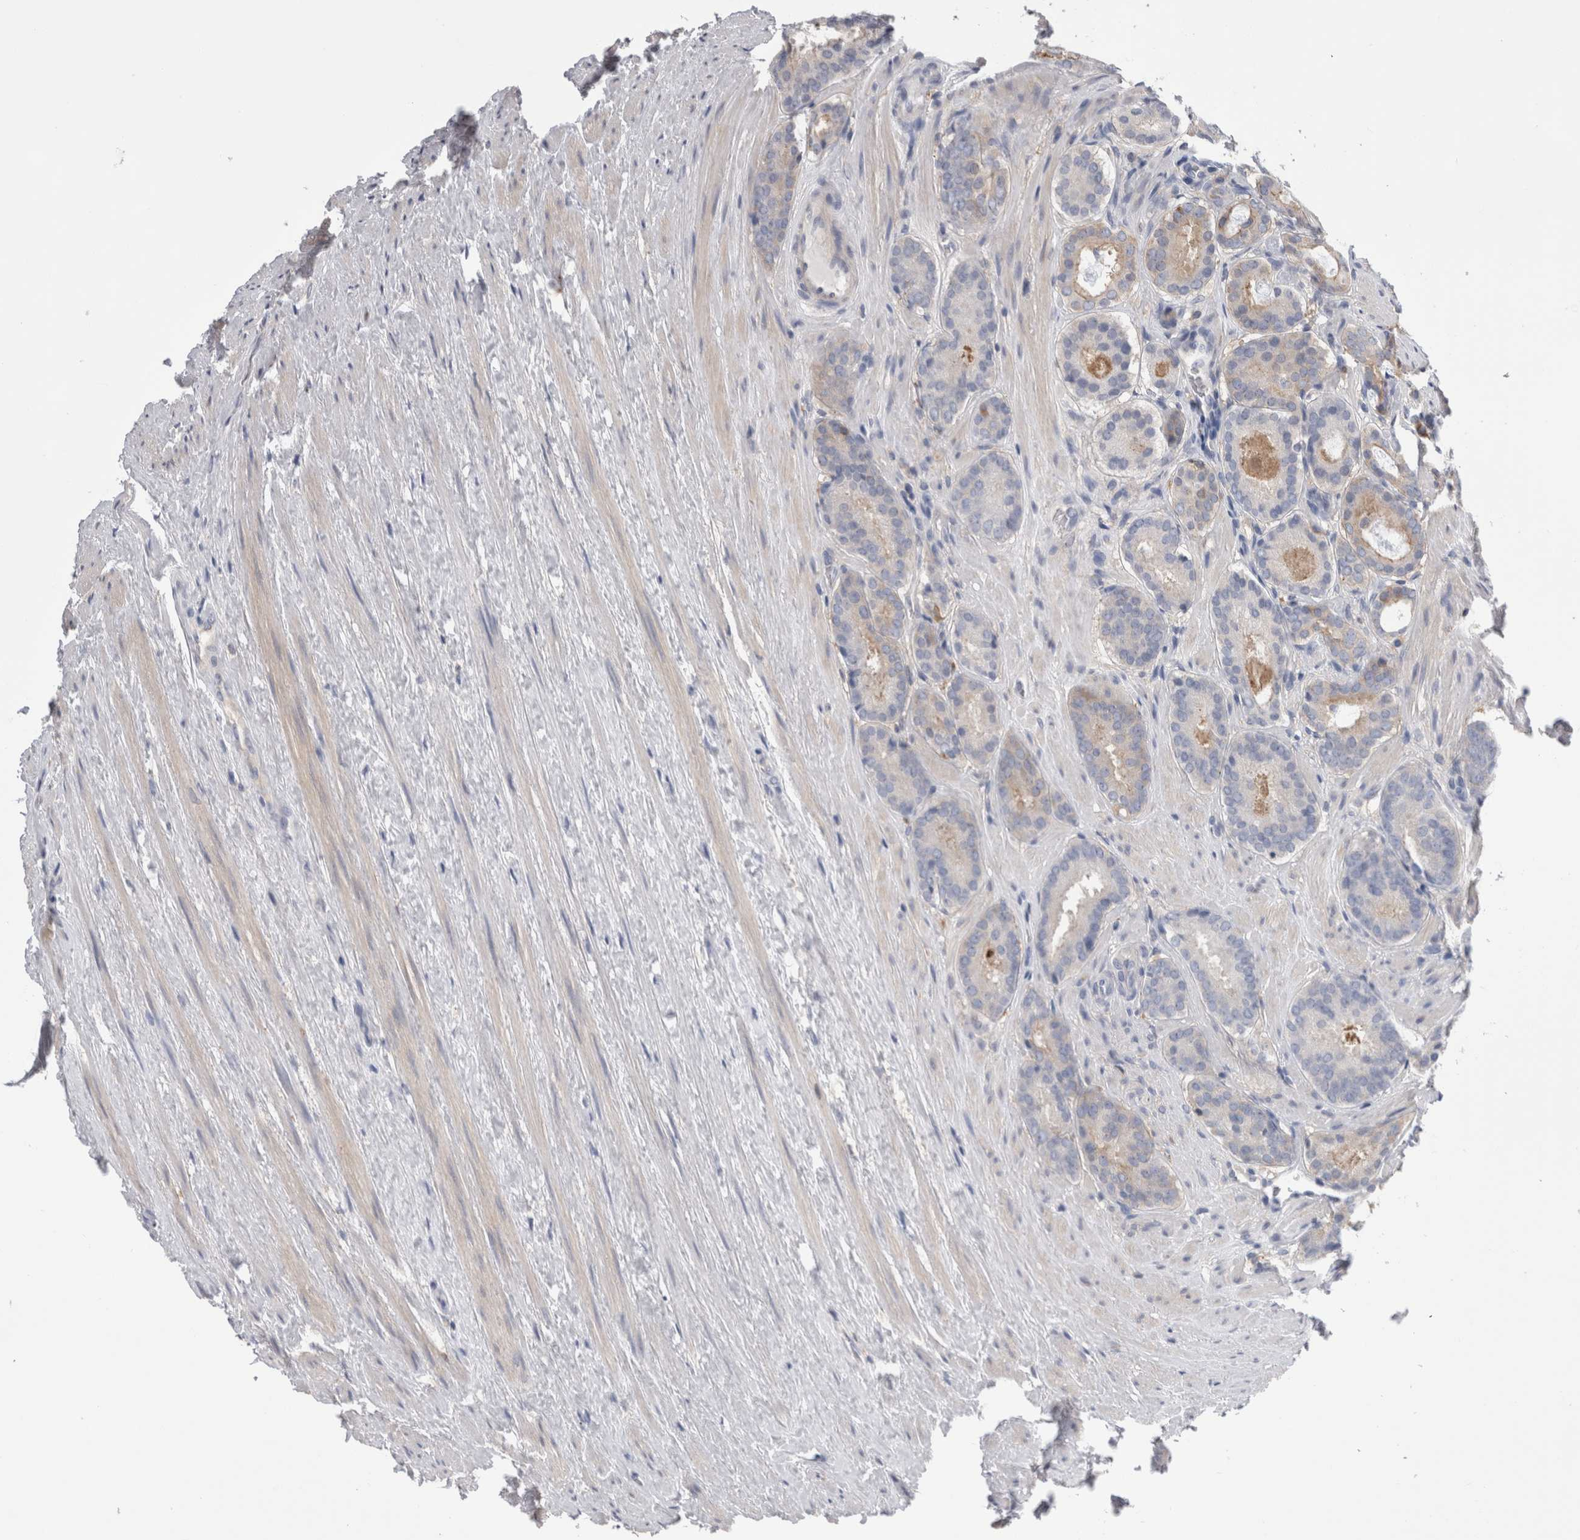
{"staining": {"intensity": "negative", "quantity": "none", "location": "none"}, "tissue": "prostate cancer", "cell_type": "Tumor cells", "image_type": "cancer", "snomed": [{"axis": "morphology", "description": "Adenocarcinoma, Low grade"}, {"axis": "topography", "description": "Prostate"}], "caption": "This micrograph is of adenocarcinoma (low-grade) (prostate) stained with immunohistochemistry to label a protein in brown with the nuclei are counter-stained blue. There is no expression in tumor cells.", "gene": "DCTN6", "patient": {"sex": "male", "age": 69}}